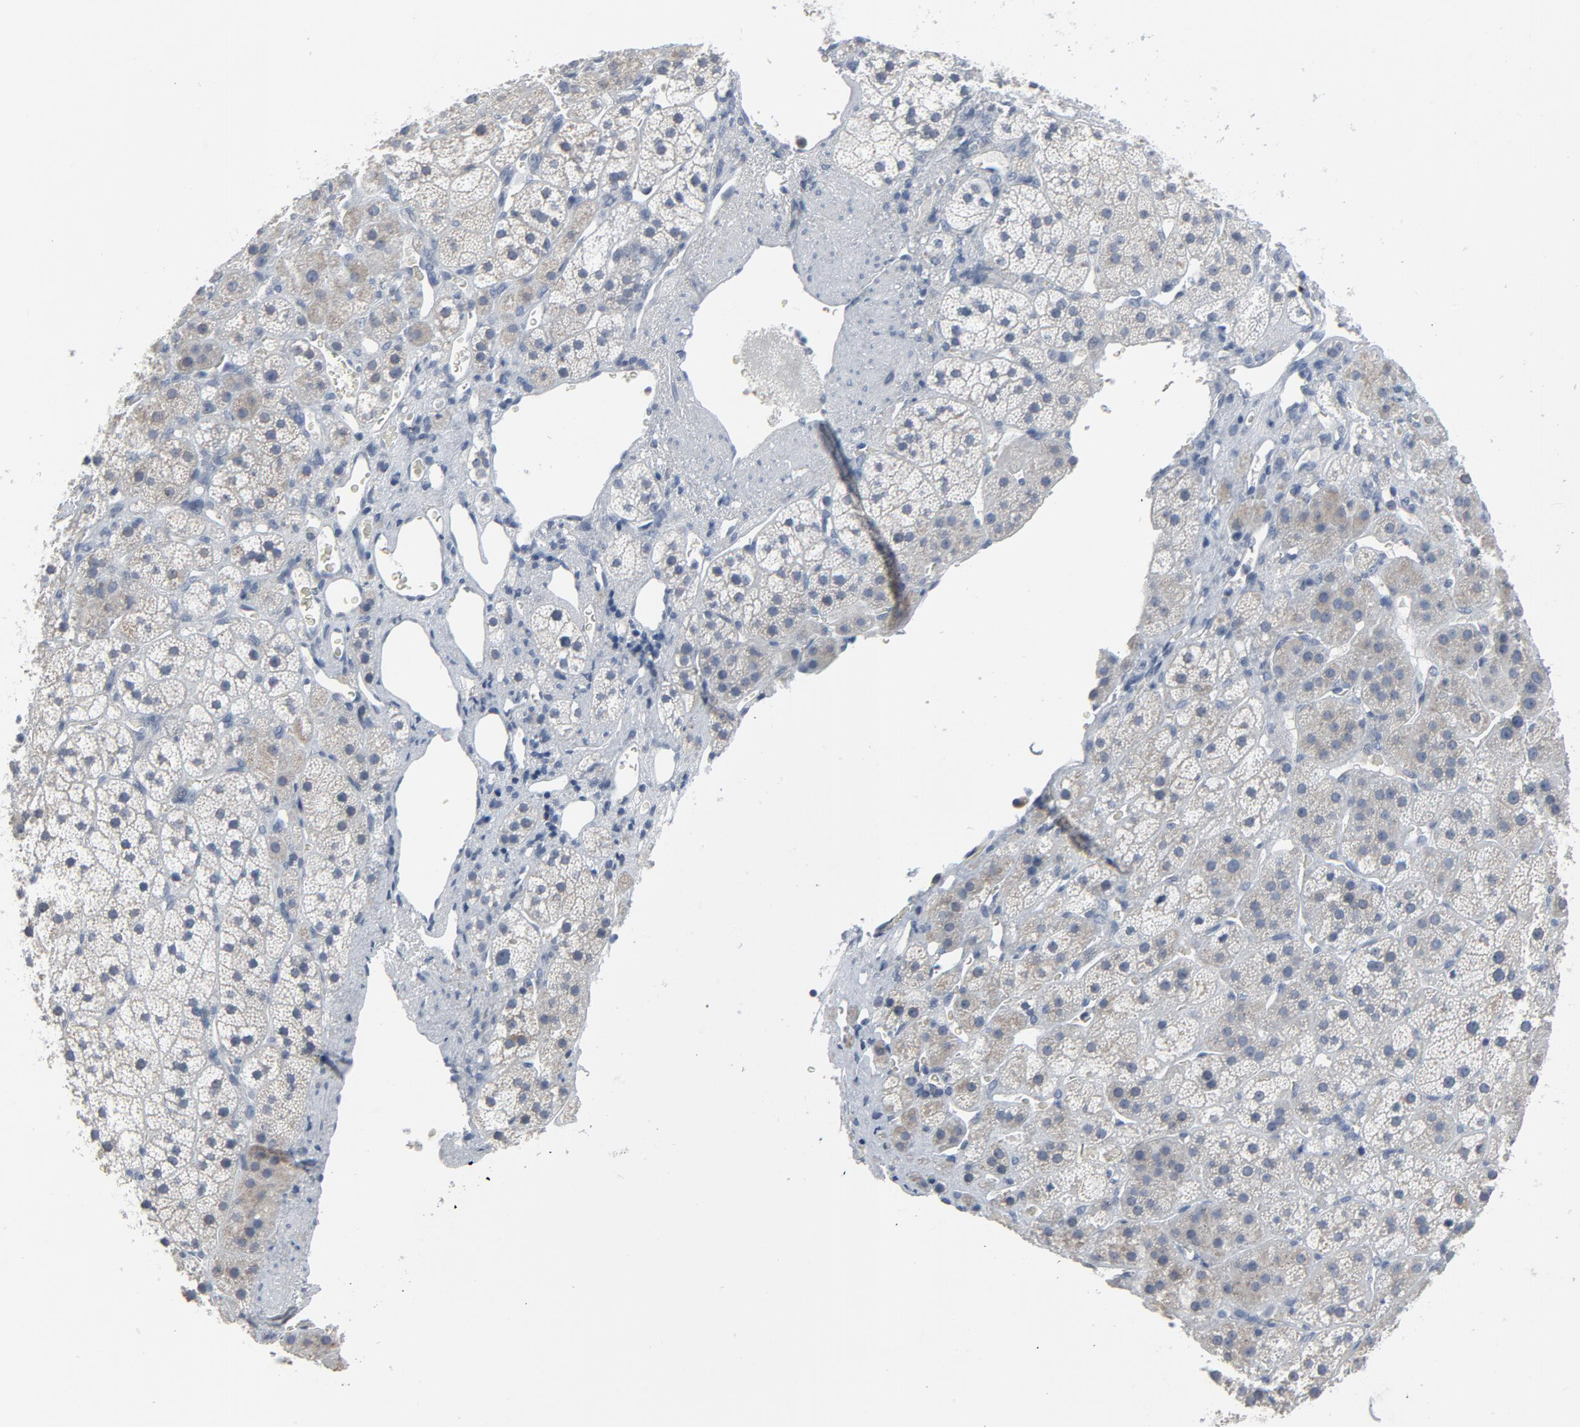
{"staining": {"intensity": "weak", "quantity": "<25%", "location": "cytoplasmic/membranous"}, "tissue": "adrenal gland", "cell_type": "Glandular cells", "image_type": "normal", "snomed": [{"axis": "morphology", "description": "Normal tissue, NOS"}, {"axis": "topography", "description": "Adrenal gland"}], "caption": "Immunohistochemical staining of normal adrenal gland exhibits no significant expression in glandular cells. (Stains: DAB immunohistochemistry (IHC) with hematoxylin counter stain, Microscopy: brightfield microscopy at high magnification).", "gene": "GPX2", "patient": {"sex": "female", "age": 44}}